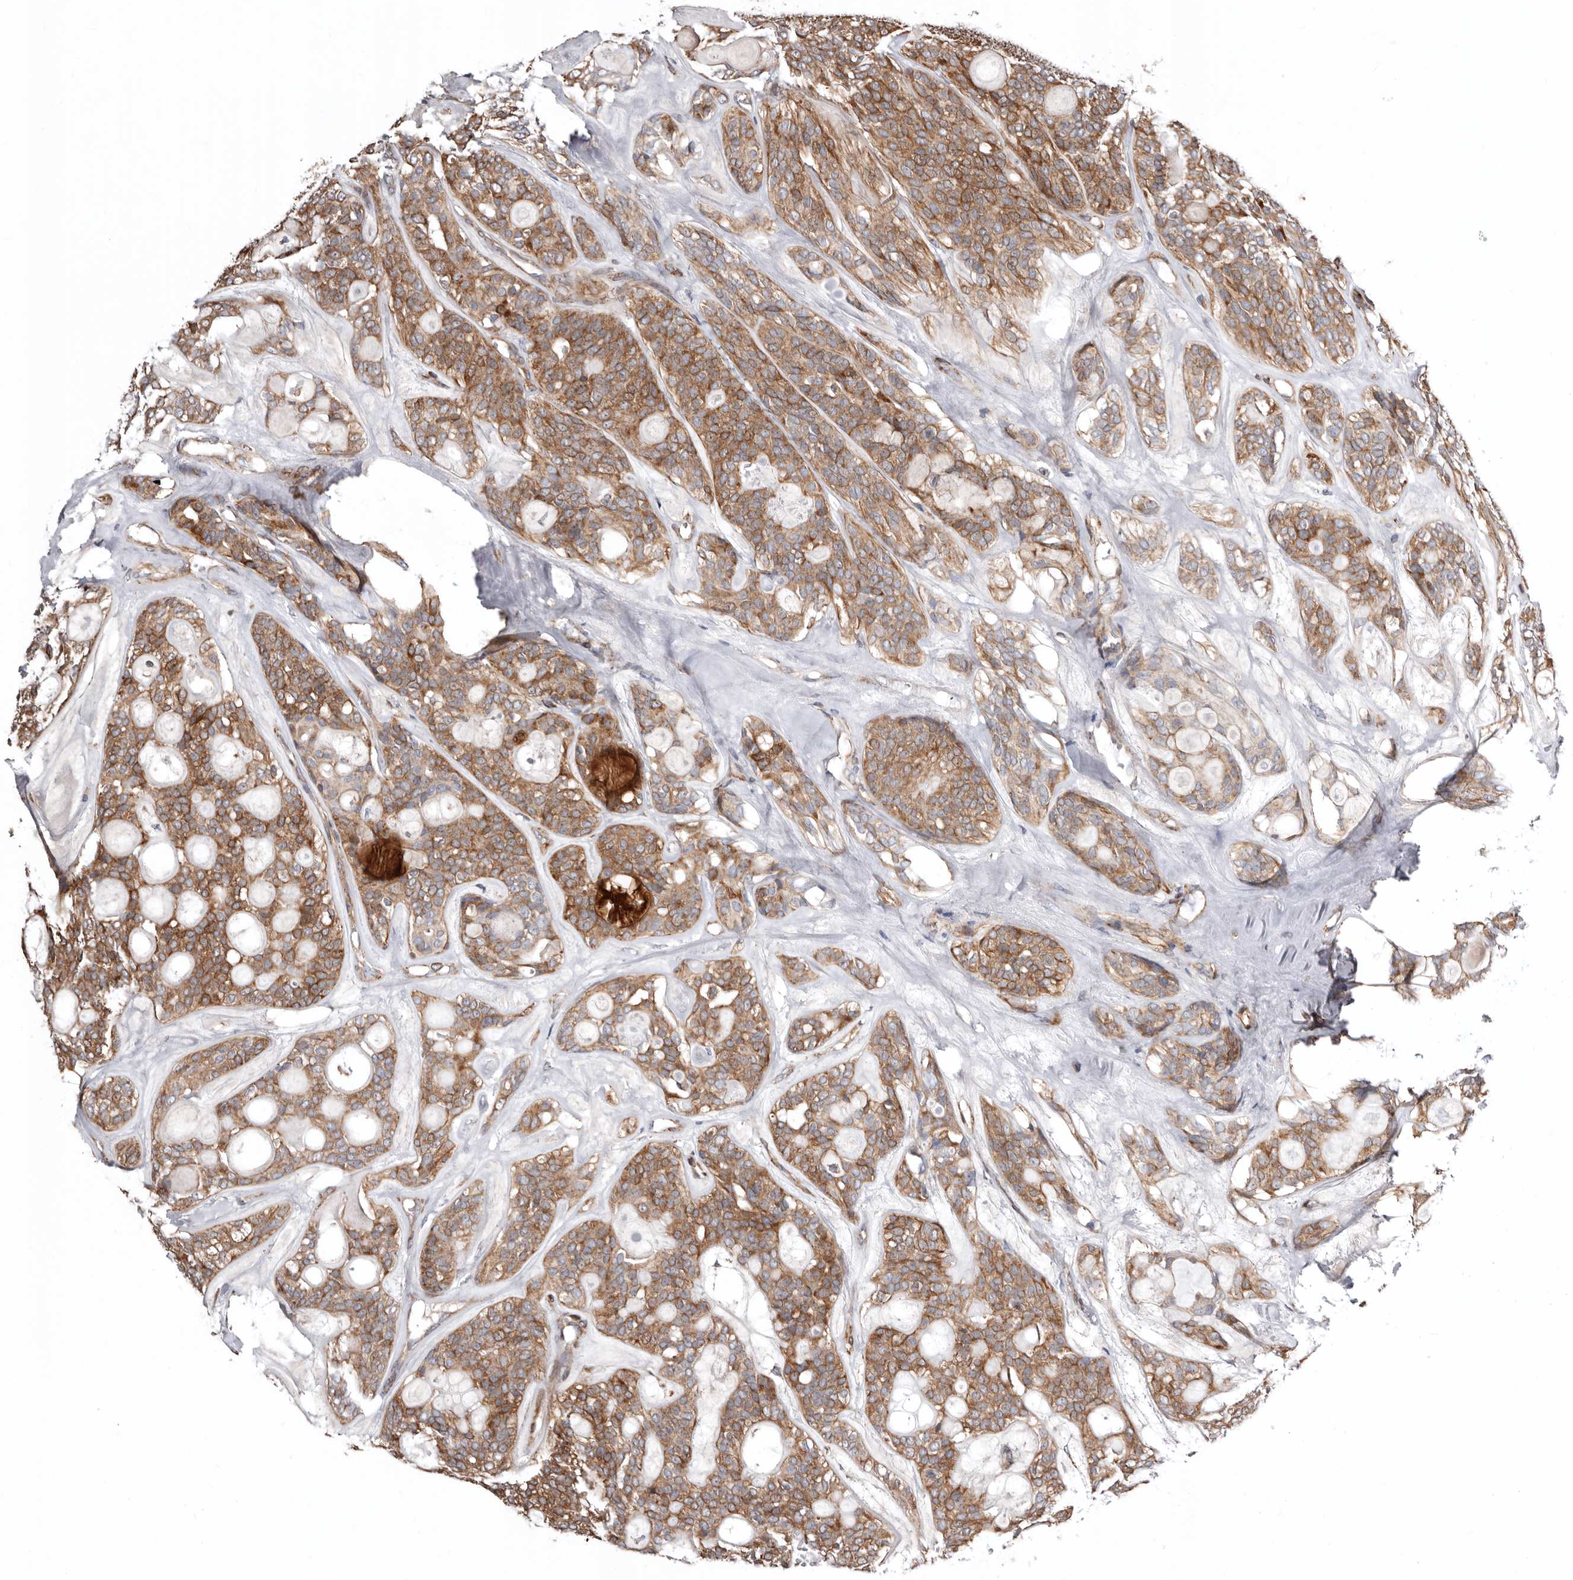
{"staining": {"intensity": "moderate", "quantity": ">75%", "location": "cytoplasmic/membranous"}, "tissue": "head and neck cancer", "cell_type": "Tumor cells", "image_type": "cancer", "snomed": [{"axis": "morphology", "description": "Adenocarcinoma, NOS"}, {"axis": "topography", "description": "Head-Neck"}], "caption": "An IHC histopathology image of tumor tissue is shown. Protein staining in brown shows moderate cytoplasmic/membranous positivity in head and neck cancer within tumor cells.", "gene": "PROKR1", "patient": {"sex": "male", "age": 66}}